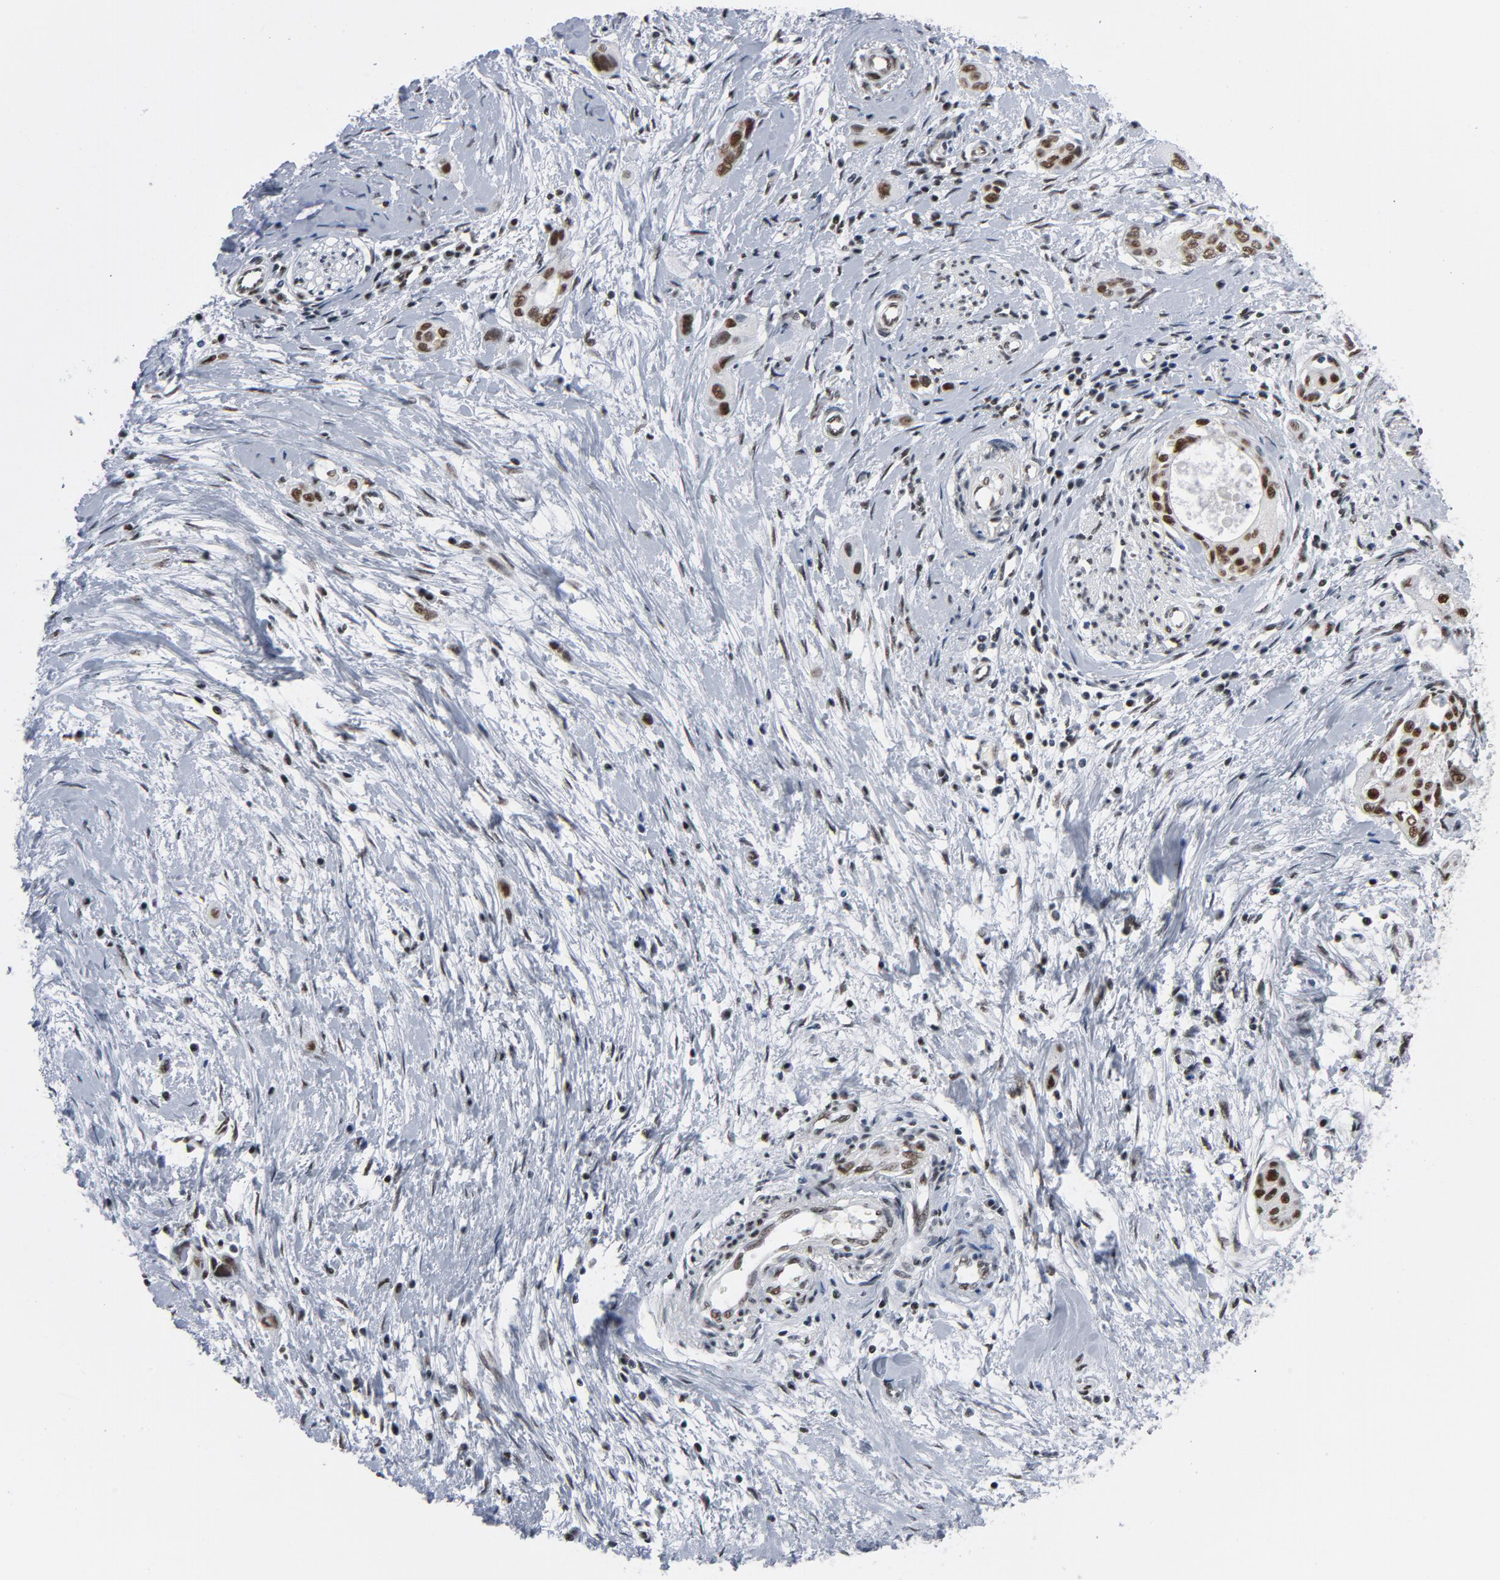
{"staining": {"intensity": "strong", "quantity": ">75%", "location": "nuclear"}, "tissue": "pancreatic cancer", "cell_type": "Tumor cells", "image_type": "cancer", "snomed": [{"axis": "morphology", "description": "Adenocarcinoma, NOS"}, {"axis": "topography", "description": "Pancreas"}], "caption": "Pancreatic cancer stained with a brown dye reveals strong nuclear positive positivity in about >75% of tumor cells.", "gene": "CSTF2", "patient": {"sex": "female", "age": 60}}